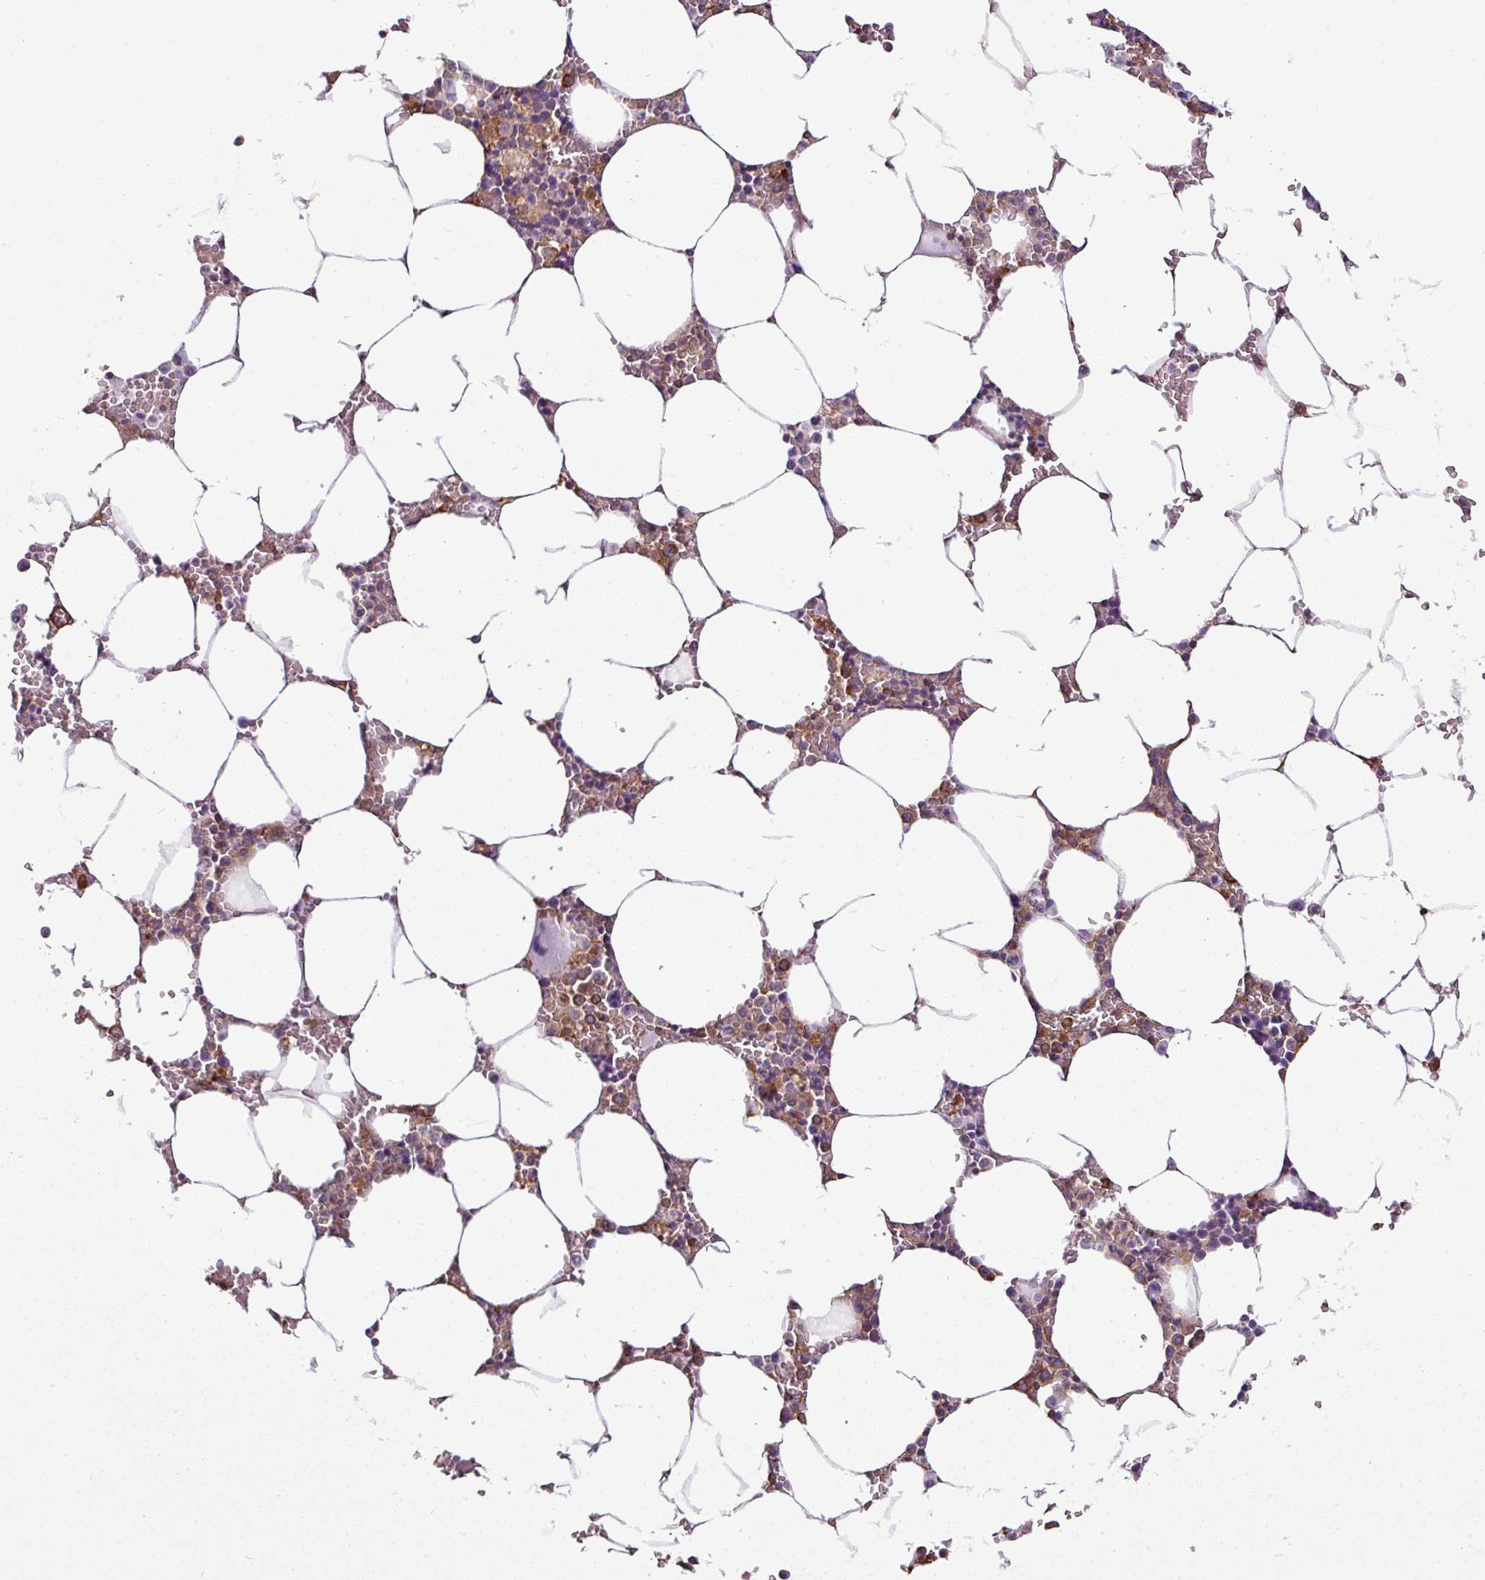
{"staining": {"intensity": "moderate", "quantity": "<25%", "location": "cytoplasmic/membranous"}, "tissue": "bone marrow", "cell_type": "Hematopoietic cells", "image_type": "normal", "snomed": [{"axis": "morphology", "description": "Normal tissue, NOS"}, {"axis": "topography", "description": "Bone marrow"}], "caption": "DAB immunohistochemical staining of benign human bone marrow shows moderate cytoplasmic/membranous protein positivity in about <25% of hematopoietic cells. Ihc stains the protein in brown and the nuclei are stained blue.", "gene": "PACSIN2", "patient": {"sex": "male", "age": 70}}